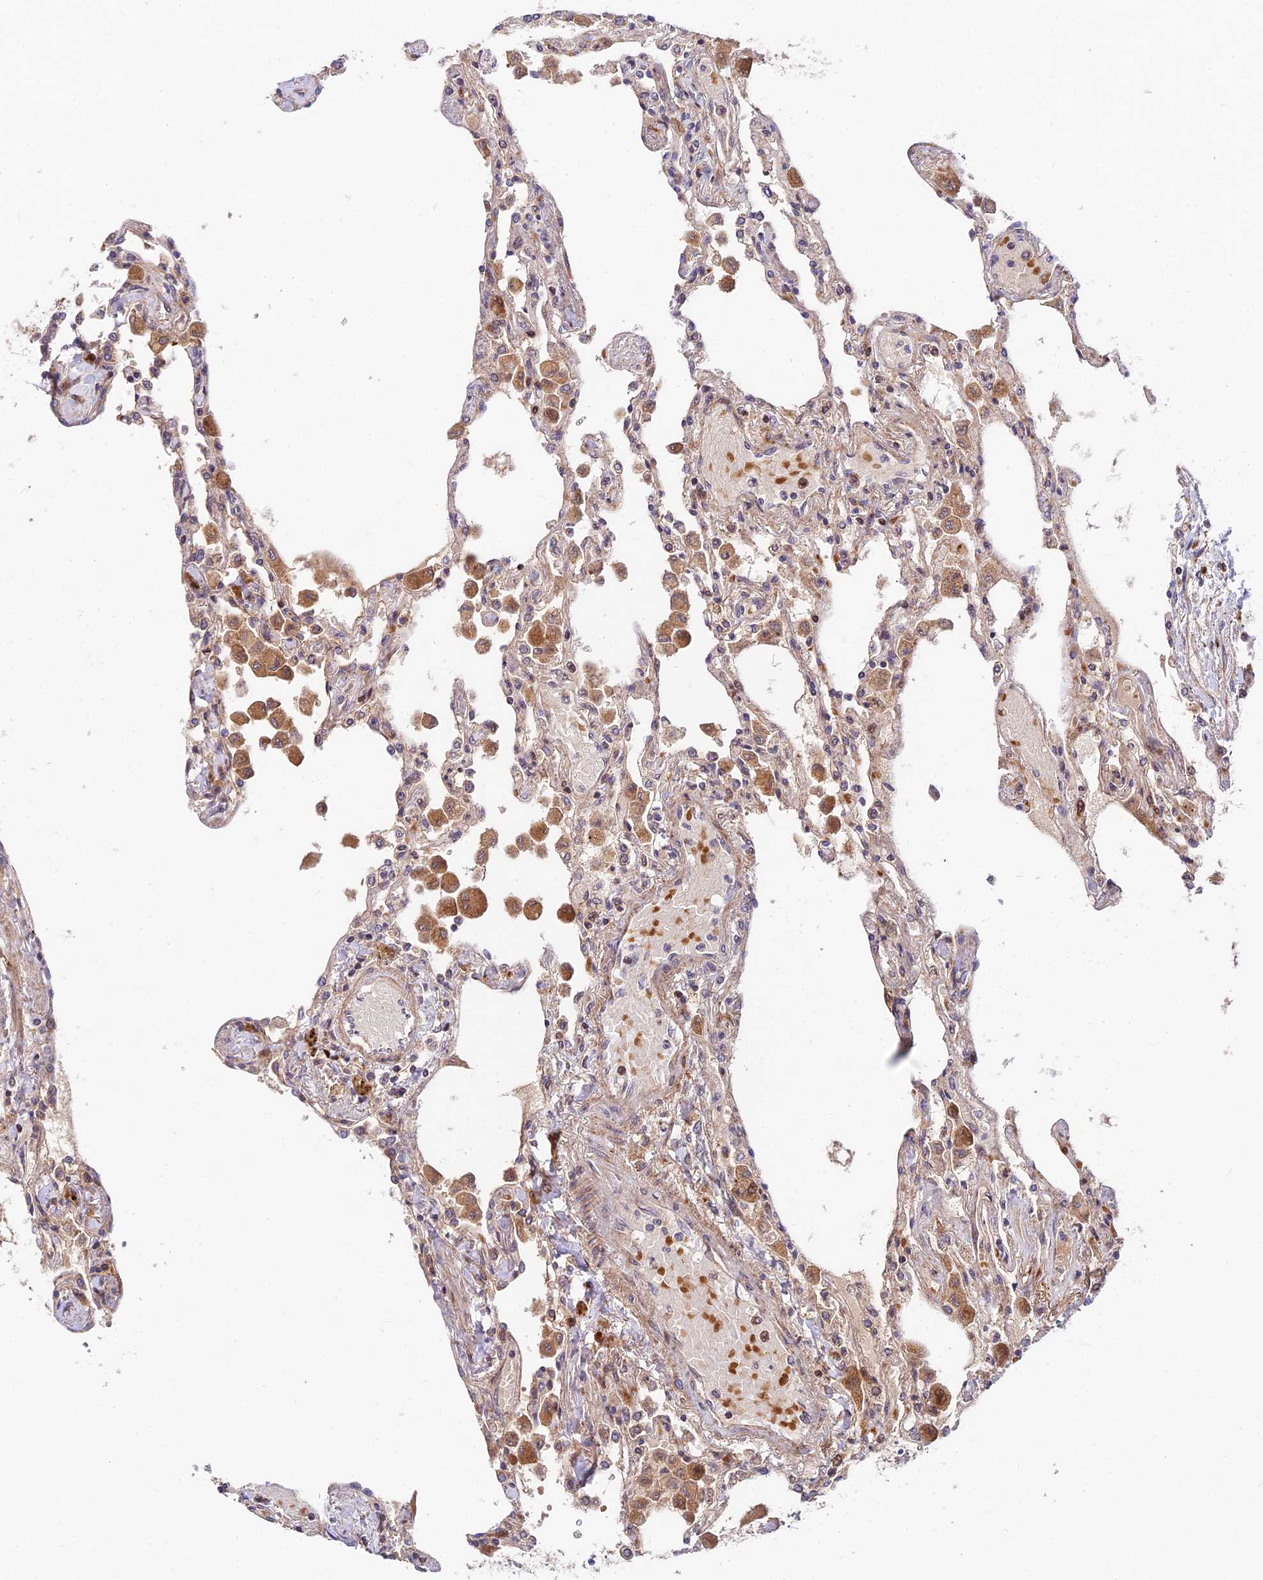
{"staining": {"intensity": "moderate", "quantity": "<25%", "location": "cytoplasmic/membranous"}, "tissue": "lung", "cell_type": "Alveolar cells", "image_type": "normal", "snomed": [{"axis": "morphology", "description": "Normal tissue, NOS"}, {"axis": "topography", "description": "Bronchus"}, {"axis": "topography", "description": "Lung"}], "caption": "Immunohistochemical staining of normal human lung demonstrates moderate cytoplasmic/membranous protein staining in approximately <25% of alveolar cells.", "gene": "FUOM", "patient": {"sex": "female", "age": 49}}